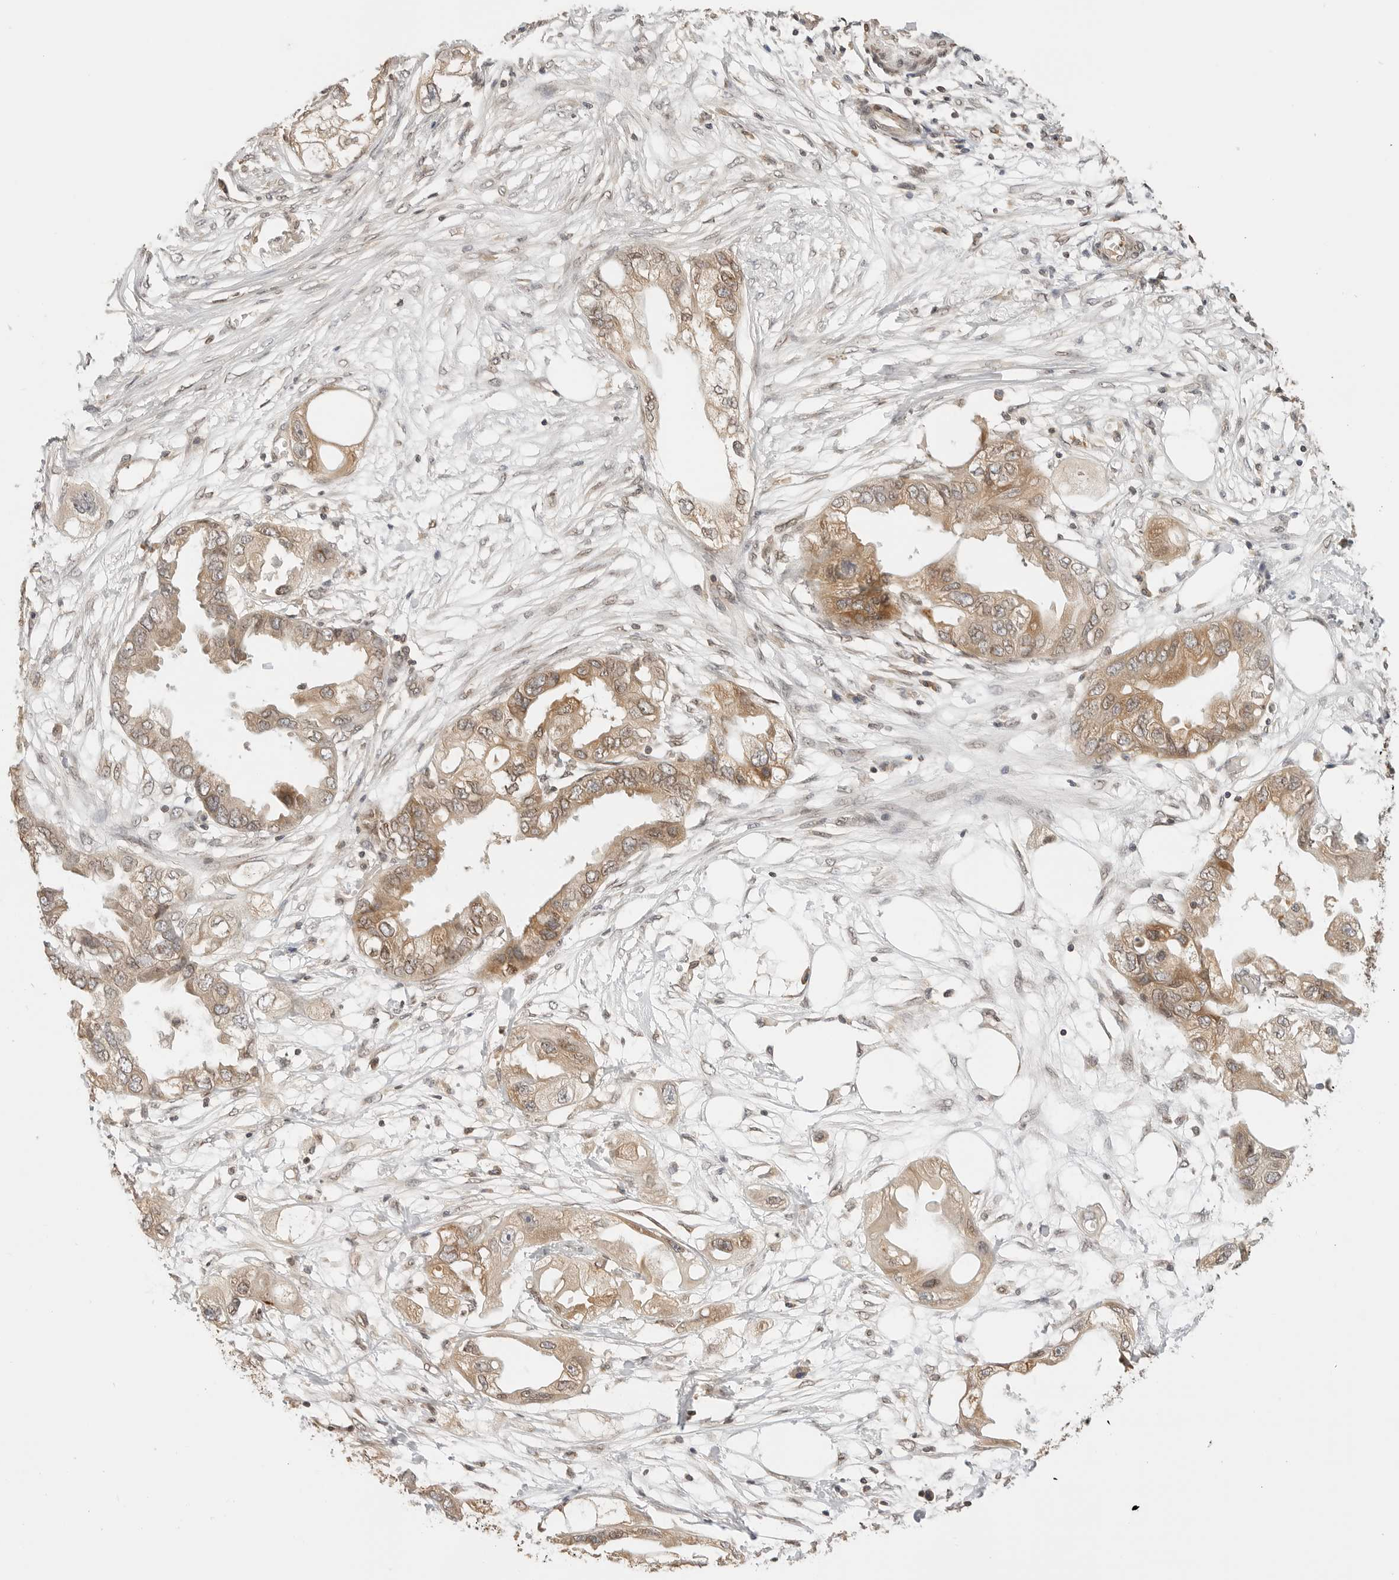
{"staining": {"intensity": "moderate", "quantity": ">75%", "location": "cytoplasmic/membranous"}, "tissue": "endometrial cancer", "cell_type": "Tumor cells", "image_type": "cancer", "snomed": [{"axis": "morphology", "description": "Adenocarcinoma, NOS"}, {"axis": "morphology", "description": "Adenocarcinoma, metastatic, NOS"}, {"axis": "topography", "description": "Adipose tissue"}, {"axis": "topography", "description": "Endometrium"}], "caption": "Protein expression analysis of human endometrial cancer (metastatic adenocarcinoma) reveals moderate cytoplasmic/membranous staining in approximately >75% of tumor cells.", "gene": "POLH", "patient": {"sex": "female", "age": 67}}